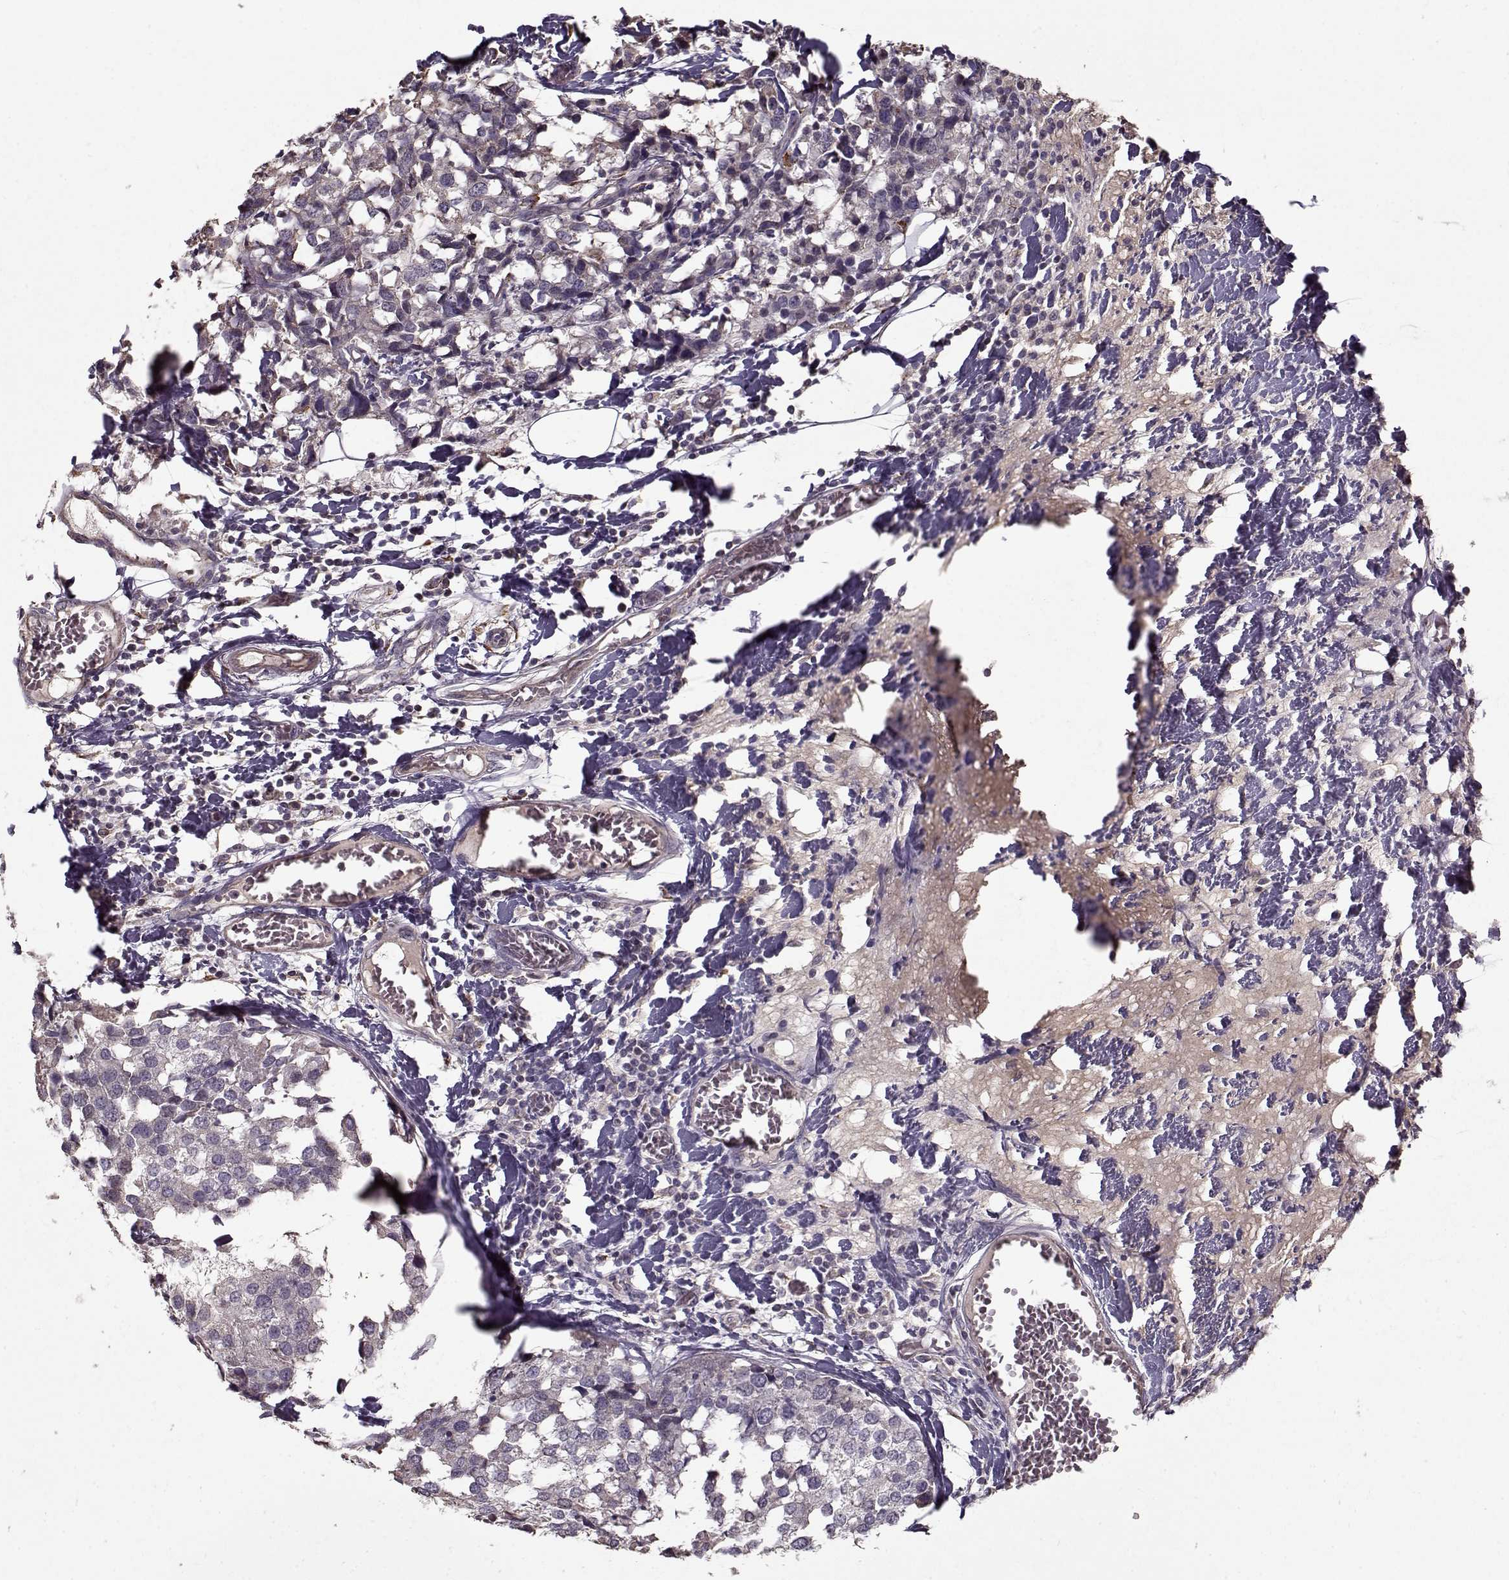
{"staining": {"intensity": "negative", "quantity": "none", "location": "none"}, "tissue": "breast cancer", "cell_type": "Tumor cells", "image_type": "cancer", "snomed": [{"axis": "morphology", "description": "Lobular carcinoma"}, {"axis": "topography", "description": "Breast"}], "caption": "Tumor cells show no significant staining in lobular carcinoma (breast).", "gene": "LAMA2", "patient": {"sex": "female", "age": 59}}